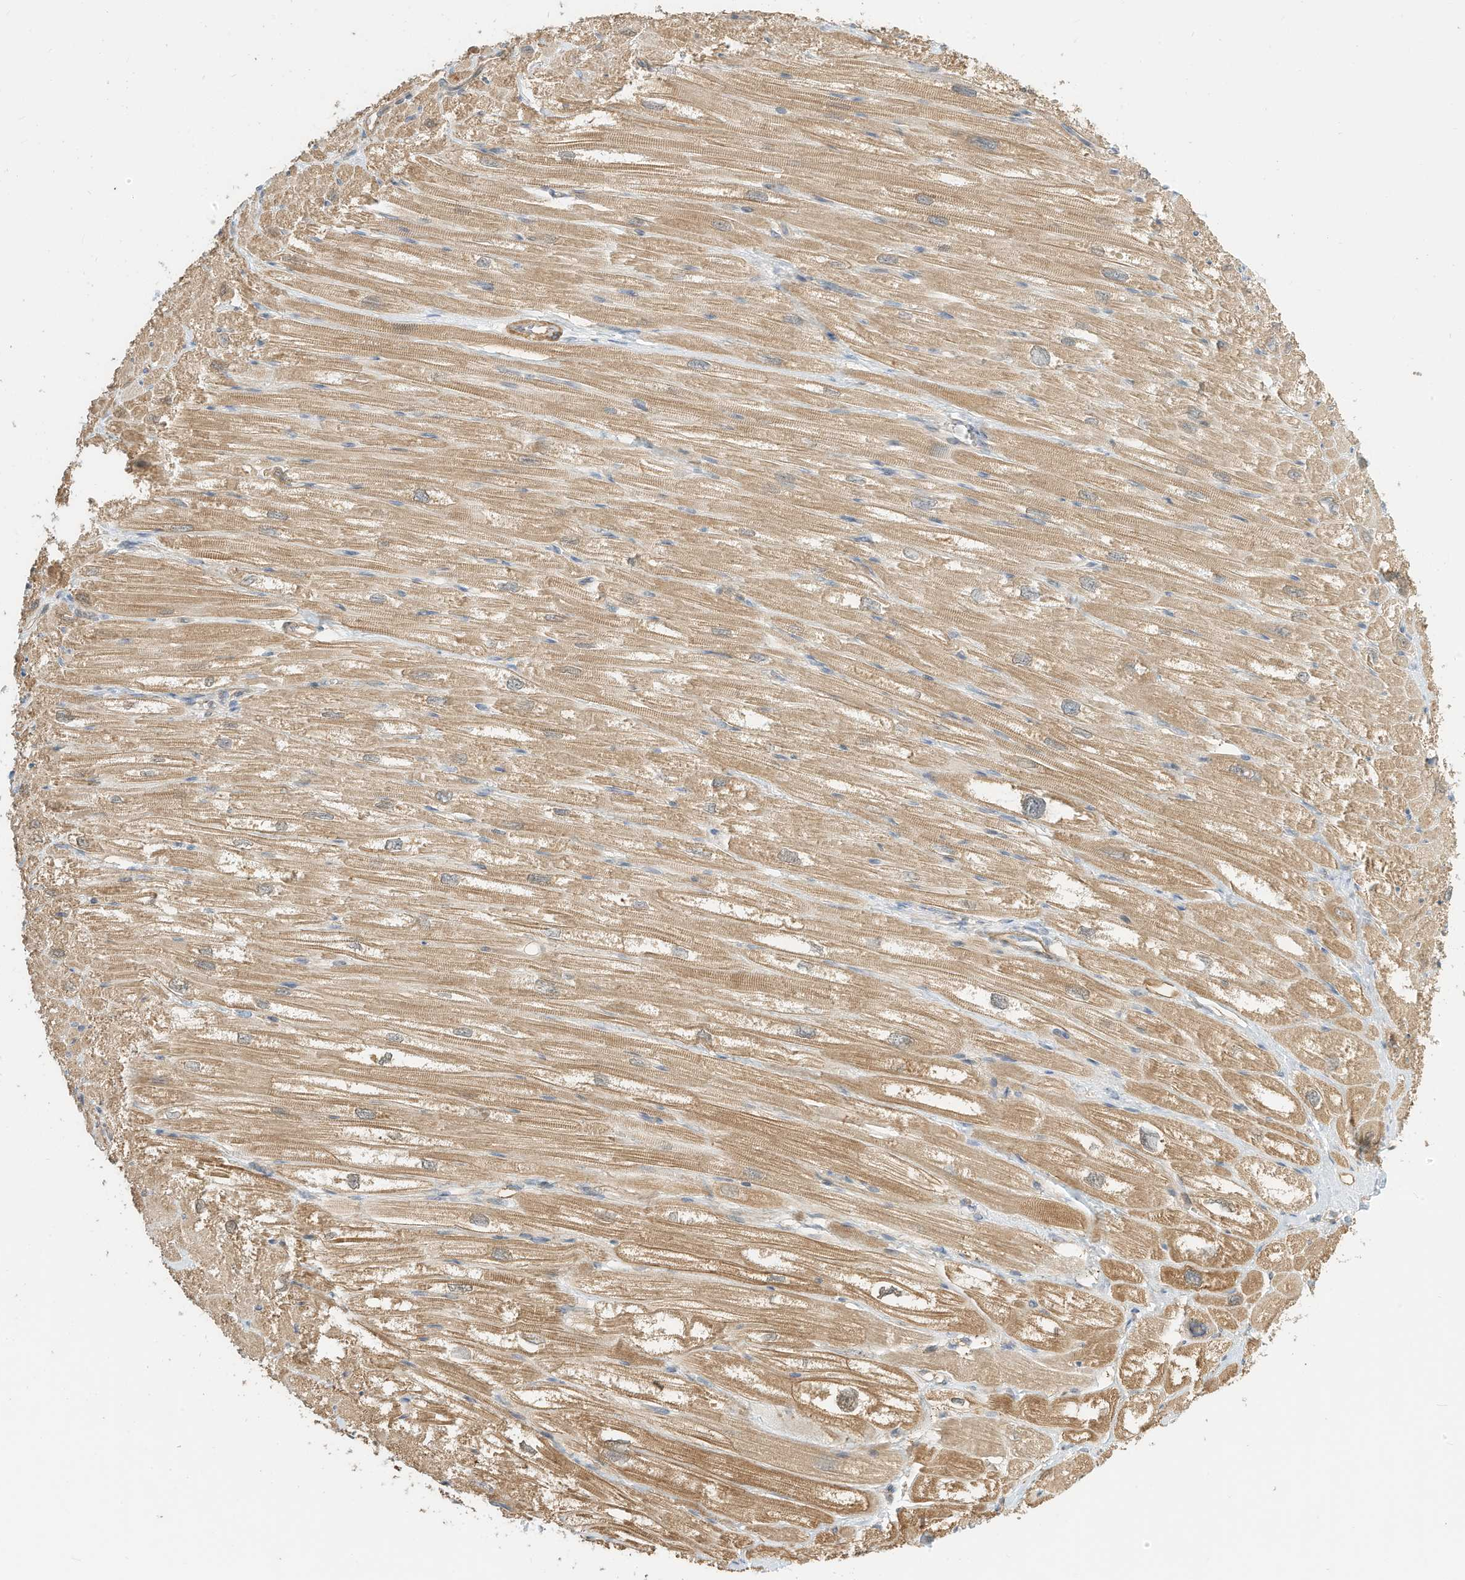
{"staining": {"intensity": "moderate", "quantity": ">75%", "location": "cytoplasmic/membranous"}, "tissue": "heart muscle", "cell_type": "Cardiomyocytes", "image_type": "normal", "snomed": [{"axis": "morphology", "description": "Normal tissue, NOS"}, {"axis": "topography", "description": "Heart"}], "caption": "Immunohistochemistry (DAB) staining of unremarkable human heart muscle shows moderate cytoplasmic/membranous protein staining in approximately >75% of cardiomyocytes.", "gene": "OFD1", "patient": {"sex": "male", "age": 50}}